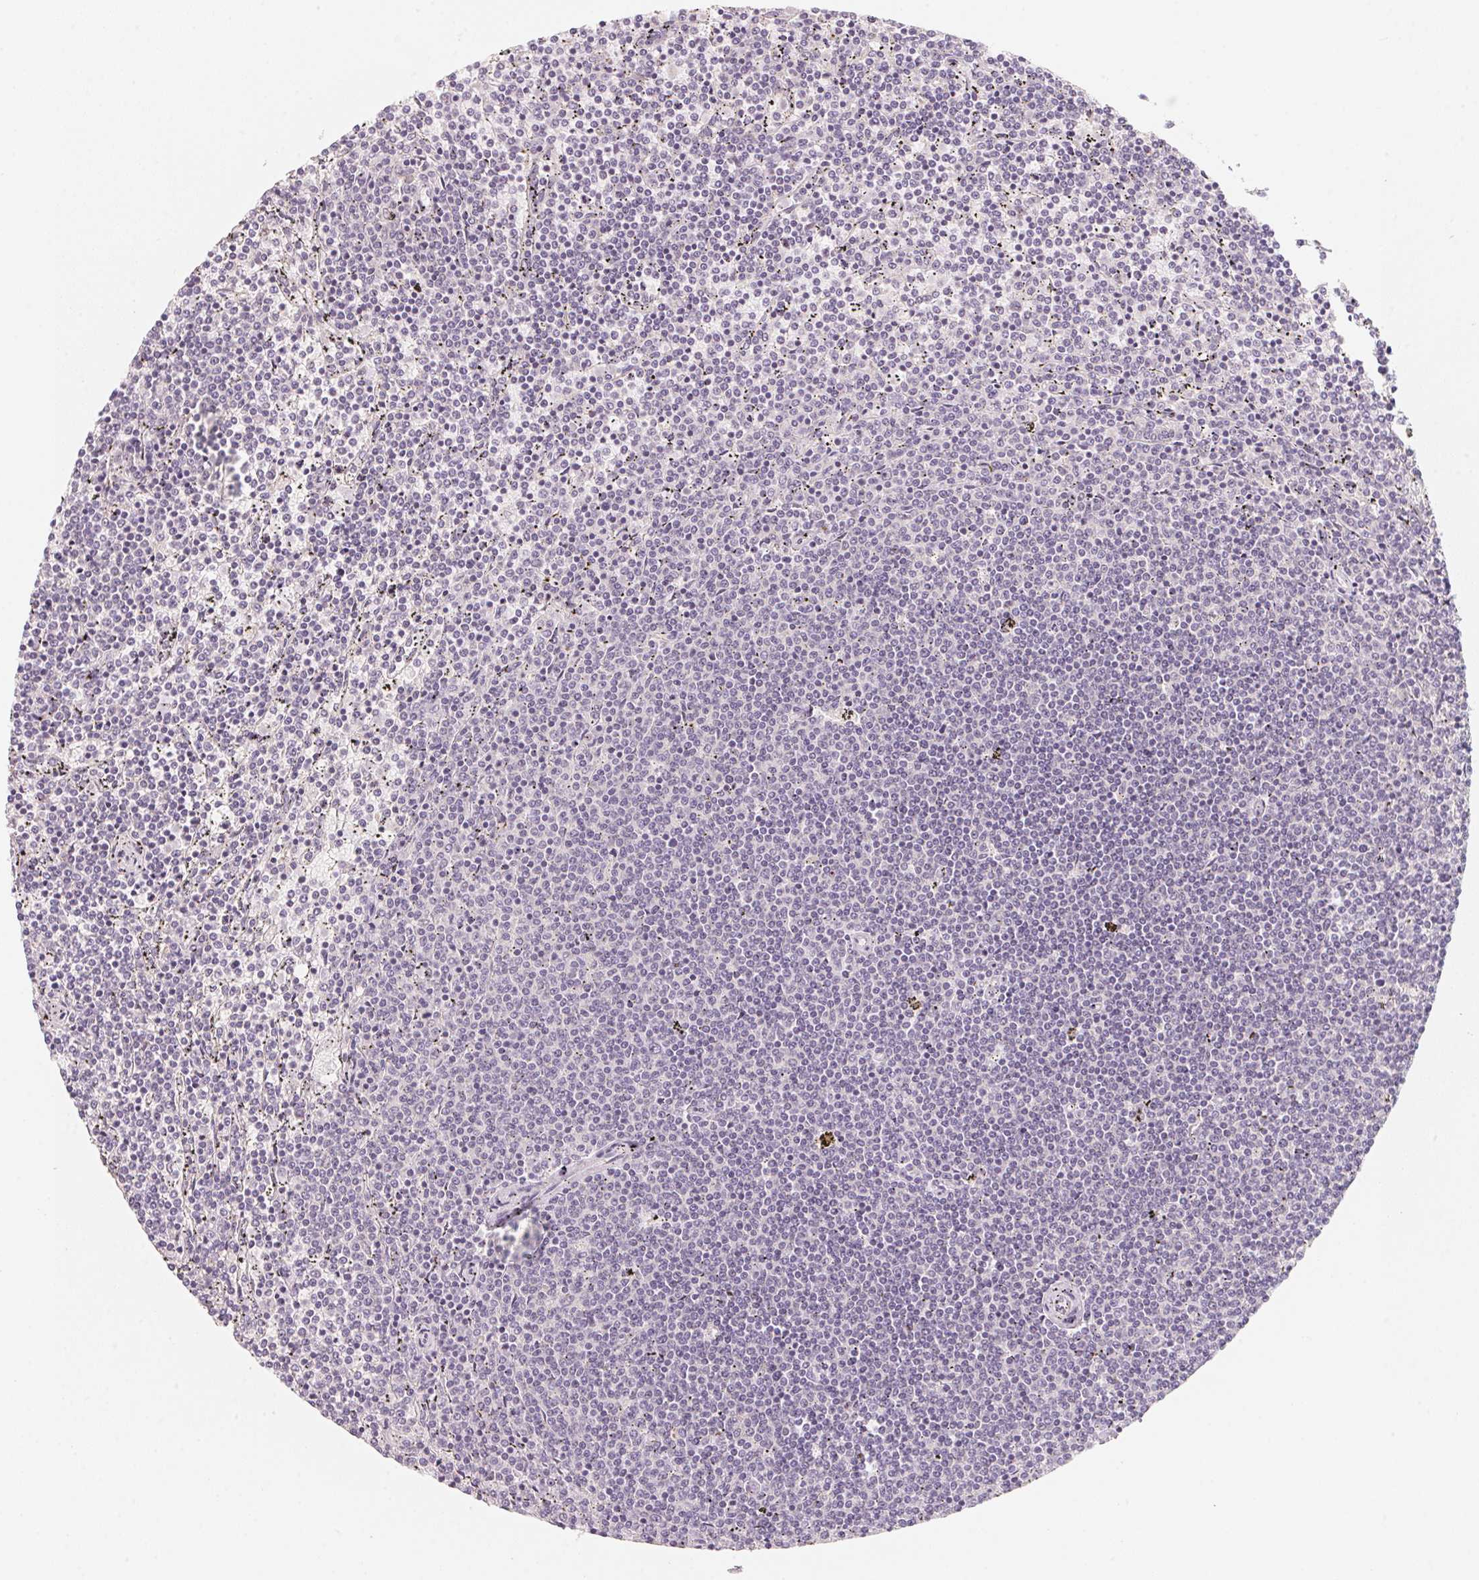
{"staining": {"intensity": "negative", "quantity": "none", "location": "none"}, "tissue": "lymphoma", "cell_type": "Tumor cells", "image_type": "cancer", "snomed": [{"axis": "morphology", "description": "Malignant lymphoma, non-Hodgkin's type, Low grade"}, {"axis": "topography", "description": "Spleen"}], "caption": "Protein analysis of lymphoma exhibits no significant expression in tumor cells.", "gene": "ANKRD31", "patient": {"sex": "female", "age": 50}}